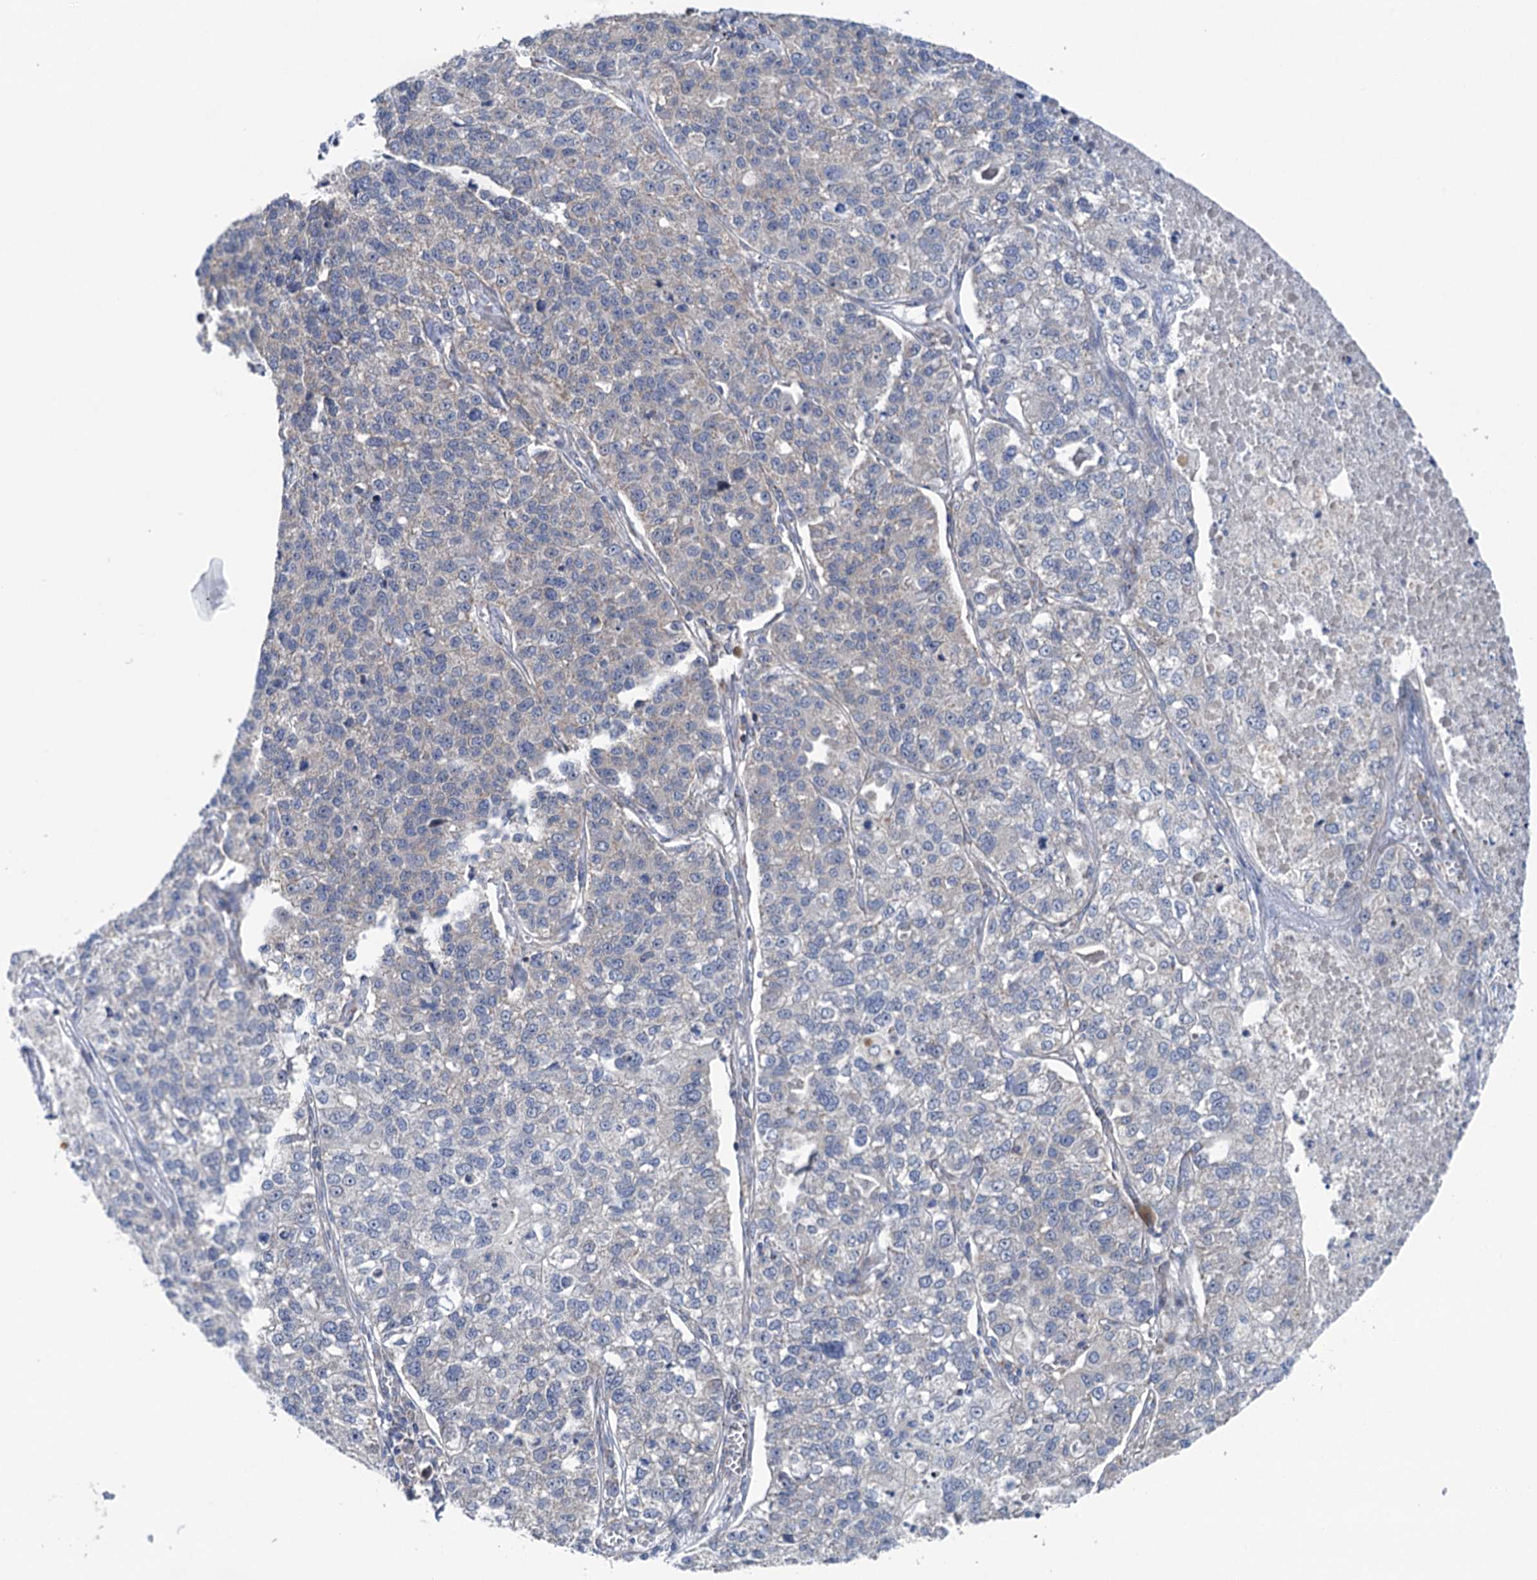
{"staining": {"intensity": "weak", "quantity": "<25%", "location": "cytoplasmic/membranous"}, "tissue": "lung cancer", "cell_type": "Tumor cells", "image_type": "cancer", "snomed": [{"axis": "morphology", "description": "Adenocarcinoma, NOS"}, {"axis": "topography", "description": "Lung"}], "caption": "A micrograph of human lung adenocarcinoma is negative for staining in tumor cells. Brightfield microscopy of immunohistochemistry stained with DAB (brown) and hematoxylin (blue), captured at high magnification.", "gene": "SUCLA2", "patient": {"sex": "male", "age": 49}}